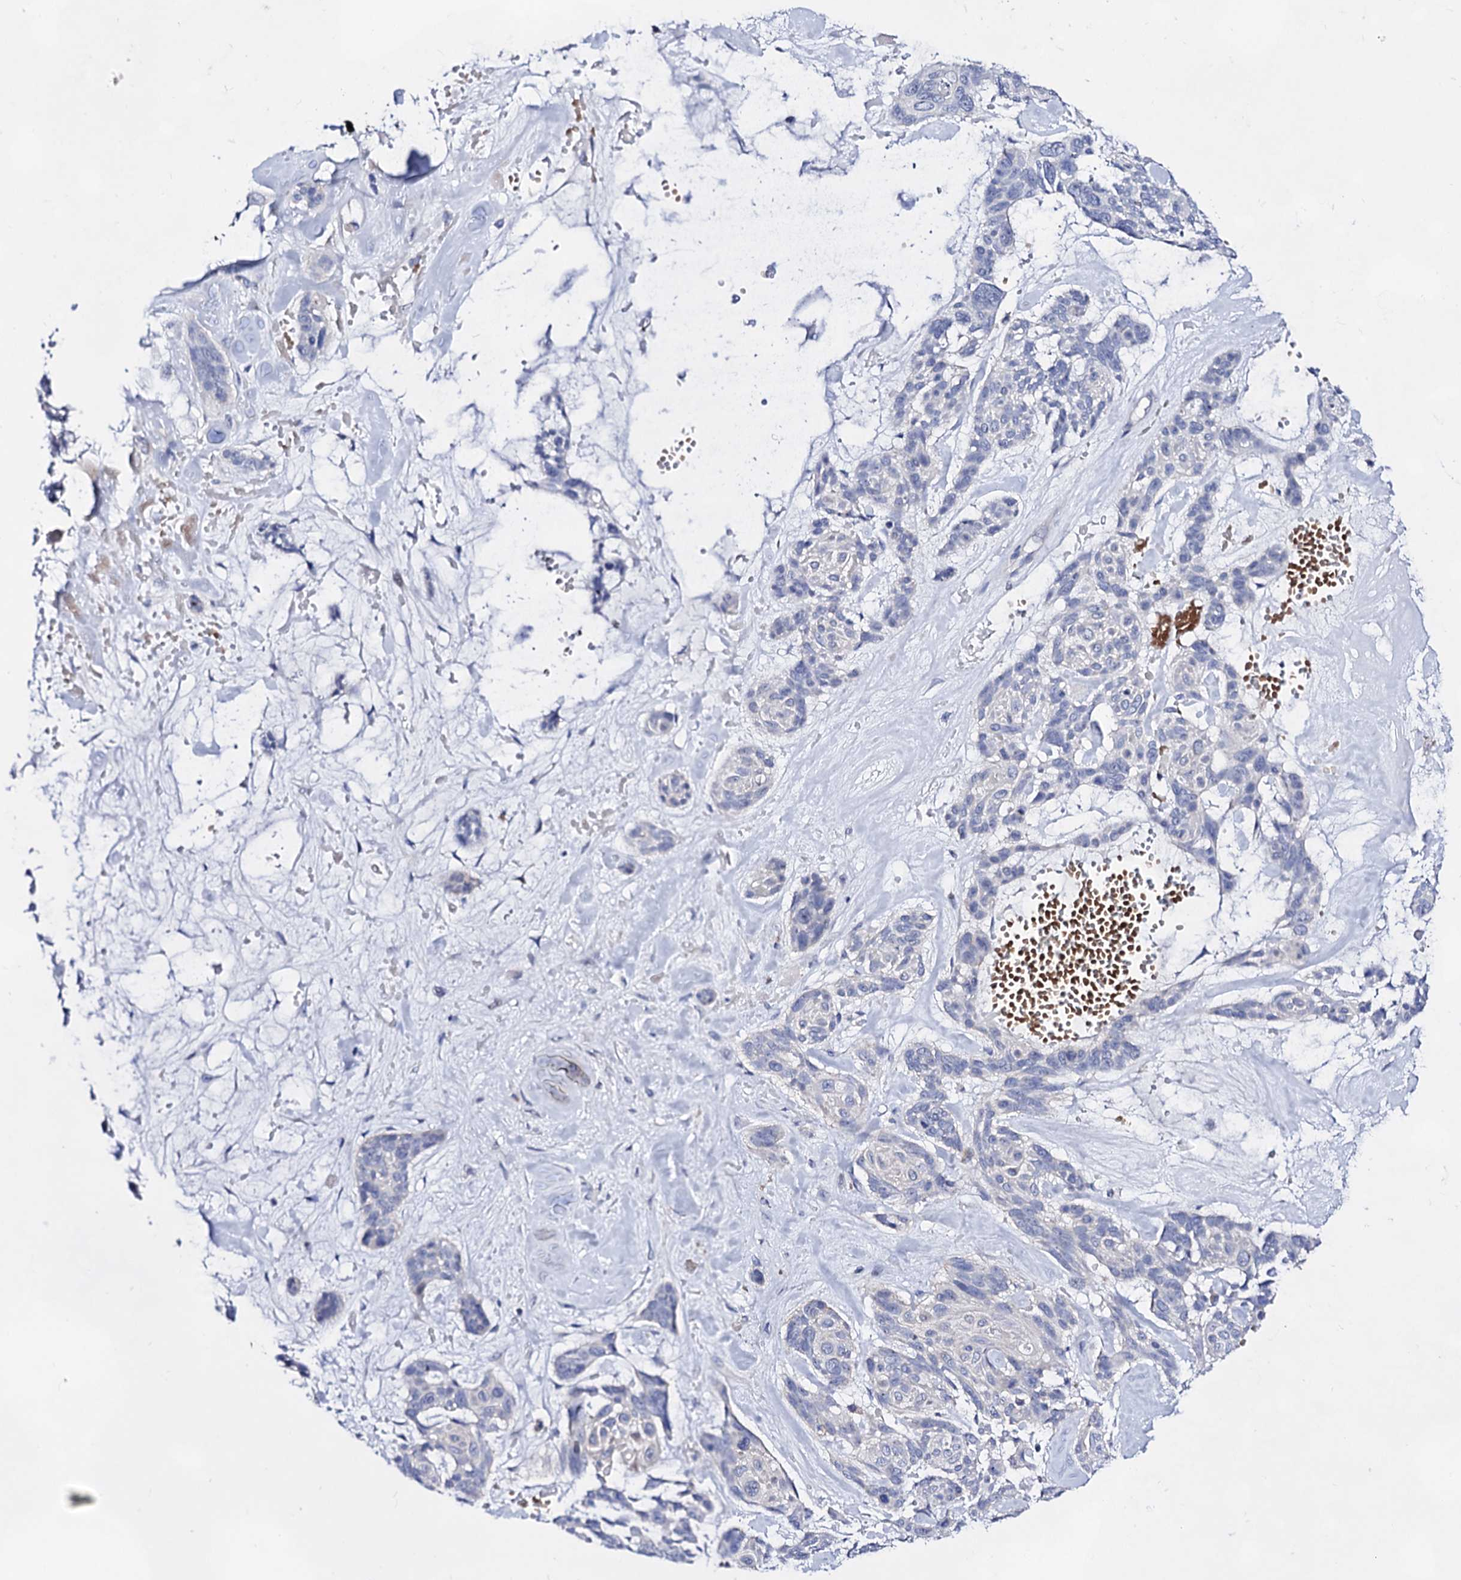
{"staining": {"intensity": "negative", "quantity": "none", "location": "none"}, "tissue": "skin cancer", "cell_type": "Tumor cells", "image_type": "cancer", "snomed": [{"axis": "morphology", "description": "Basal cell carcinoma"}, {"axis": "topography", "description": "Skin"}], "caption": "This is an immunohistochemistry photomicrograph of basal cell carcinoma (skin). There is no positivity in tumor cells.", "gene": "PLIN1", "patient": {"sex": "male", "age": 88}}